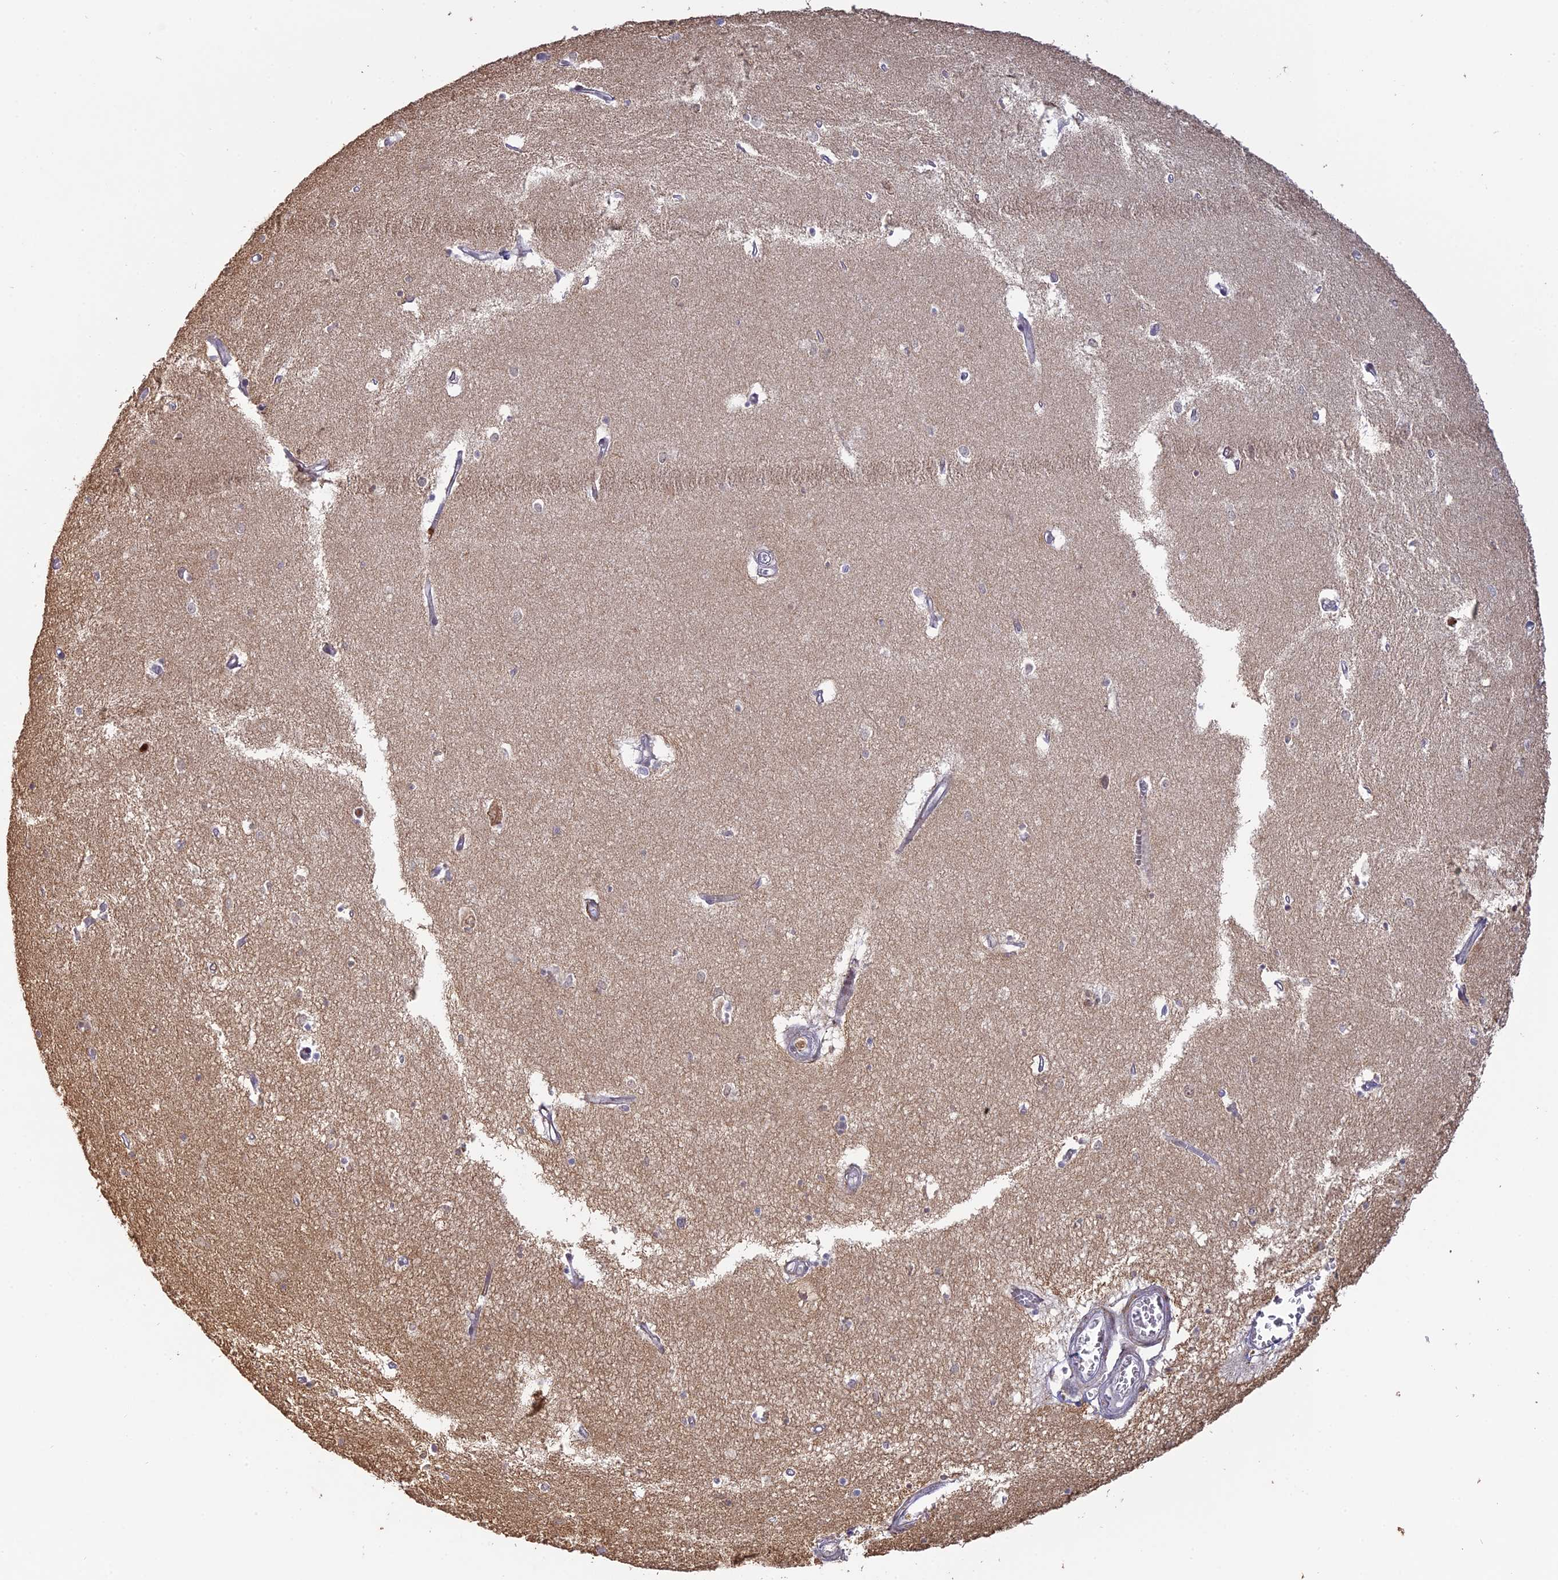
{"staining": {"intensity": "negative", "quantity": "none", "location": "none"}, "tissue": "hippocampus", "cell_type": "Glial cells", "image_type": "normal", "snomed": [{"axis": "morphology", "description": "Normal tissue, NOS"}, {"axis": "topography", "description": "Hippocampus"}], "caption": "Hippocampus was stained to show a protein in brown. There is no significant expression in glial cells. The staining is performed using DAB brown chromogen with nuclei counter-stained in using hematoxylin.", "gene": "APOBR", "patient": {"sex": "female", "age": 64}}